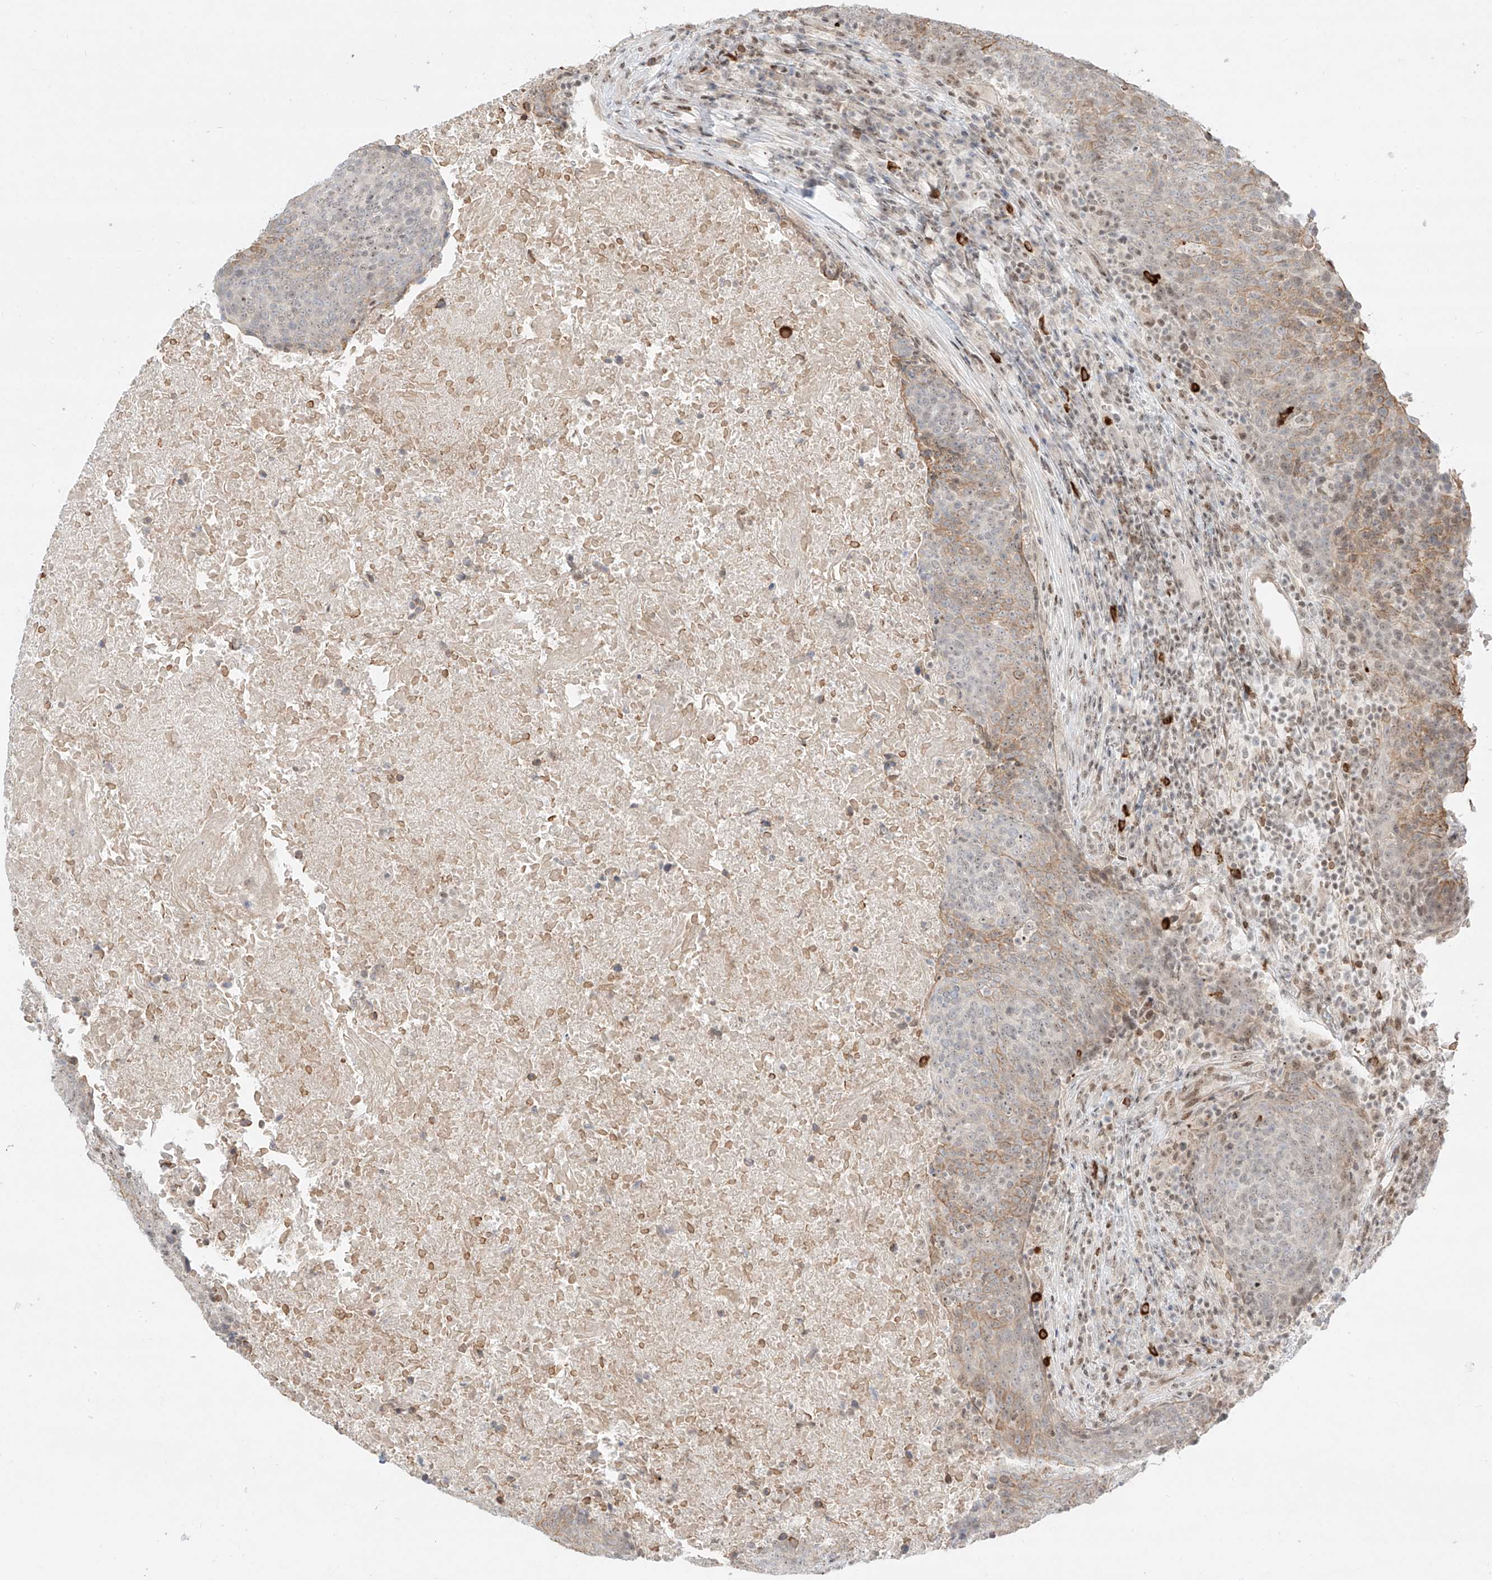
{"staining": {"intensity": "weak", "quantity": "25%-75%", "location": "cytoplasmic/membranous,nuclear"}, "tissue": "head and neck cancer", "cell_type": "Tumor cells", "image_type": "cancer", "snomed": [{"axis": "morphology", "description": "Squamous cell carcinoma, NOS"}, {"axis": "morphology", "description": "Squamous cell carcinoma, metastatic, NOS"}, {"axis": "topography", "description": "Lymph node"}, {"axis": "topography", "description": "Head-Neck"}], "caption": "This photomicrograph demonstrates immunohistochemistry (IHC) staining of head and neck squamous cell carcinoma, with low weak cytoplasmic/membranous and nuclear expression in about 25%-75% of tumor cells.", "gene": "ZNF512", "patient": {"sex": "male", "age": 62}}